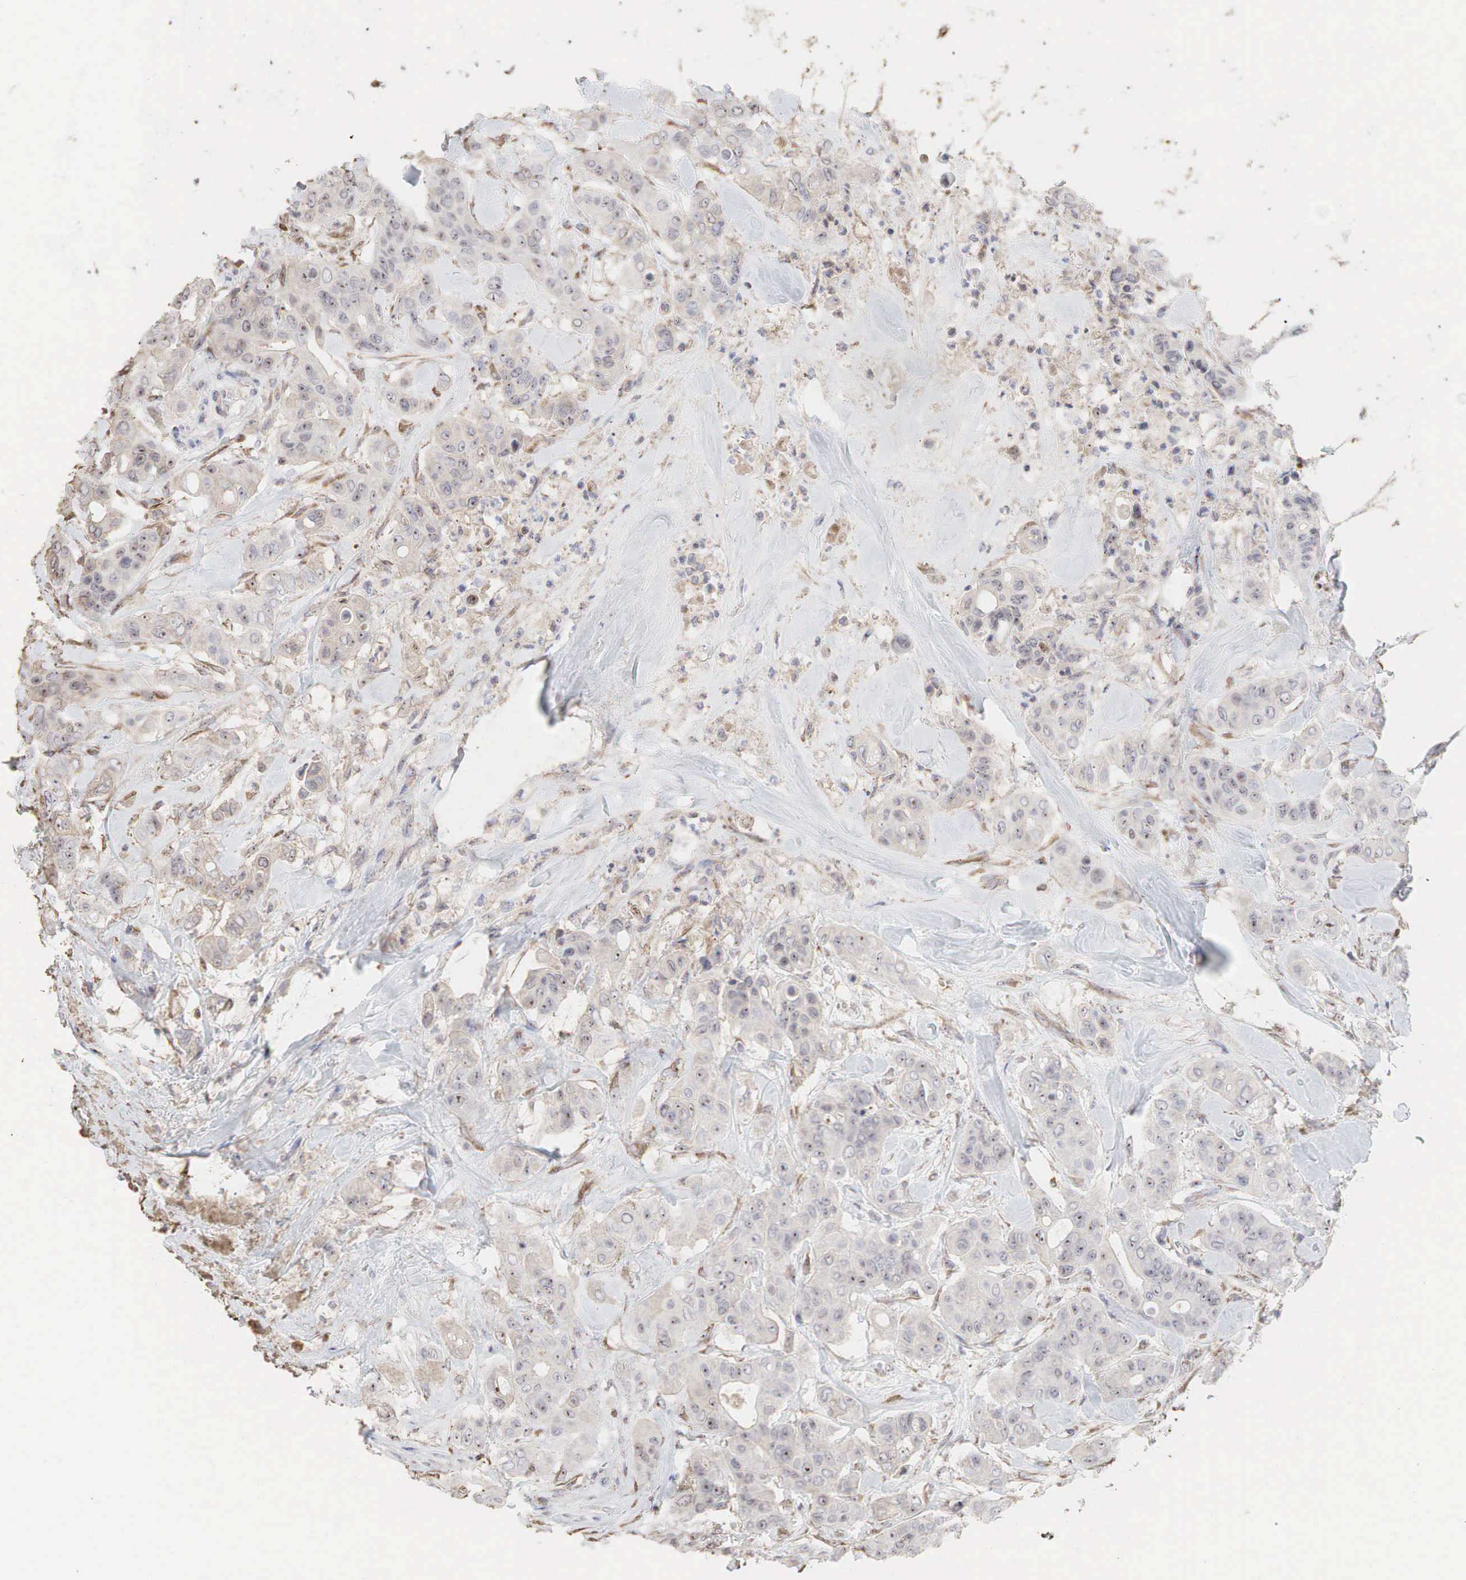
{"staining": {"intensity": "moderate", "quantity": "25%-75%", "location": "cytoplasmic/membranous,nuclear"}, "tissue": "colorectal cancer", "cell_type": "Tumor cells", "image_type": "cancer", "snomed": [{"axis": "morphology", "description": "Adenocarcinoma, NOS"}, {"axis": "topography", "description": "Colon"}], "caption": "Adenocarcinoma (colorectal) was stained to show a protein in brown. There is medium levels of moderate cytoplasmic/membranous and nuclear staining in about 25%-75% of tumor cells. (IHC, brightfield microscopy, high magnification).", "gene": "DKC1", "patient": {"sex": "female", "age": 70}}